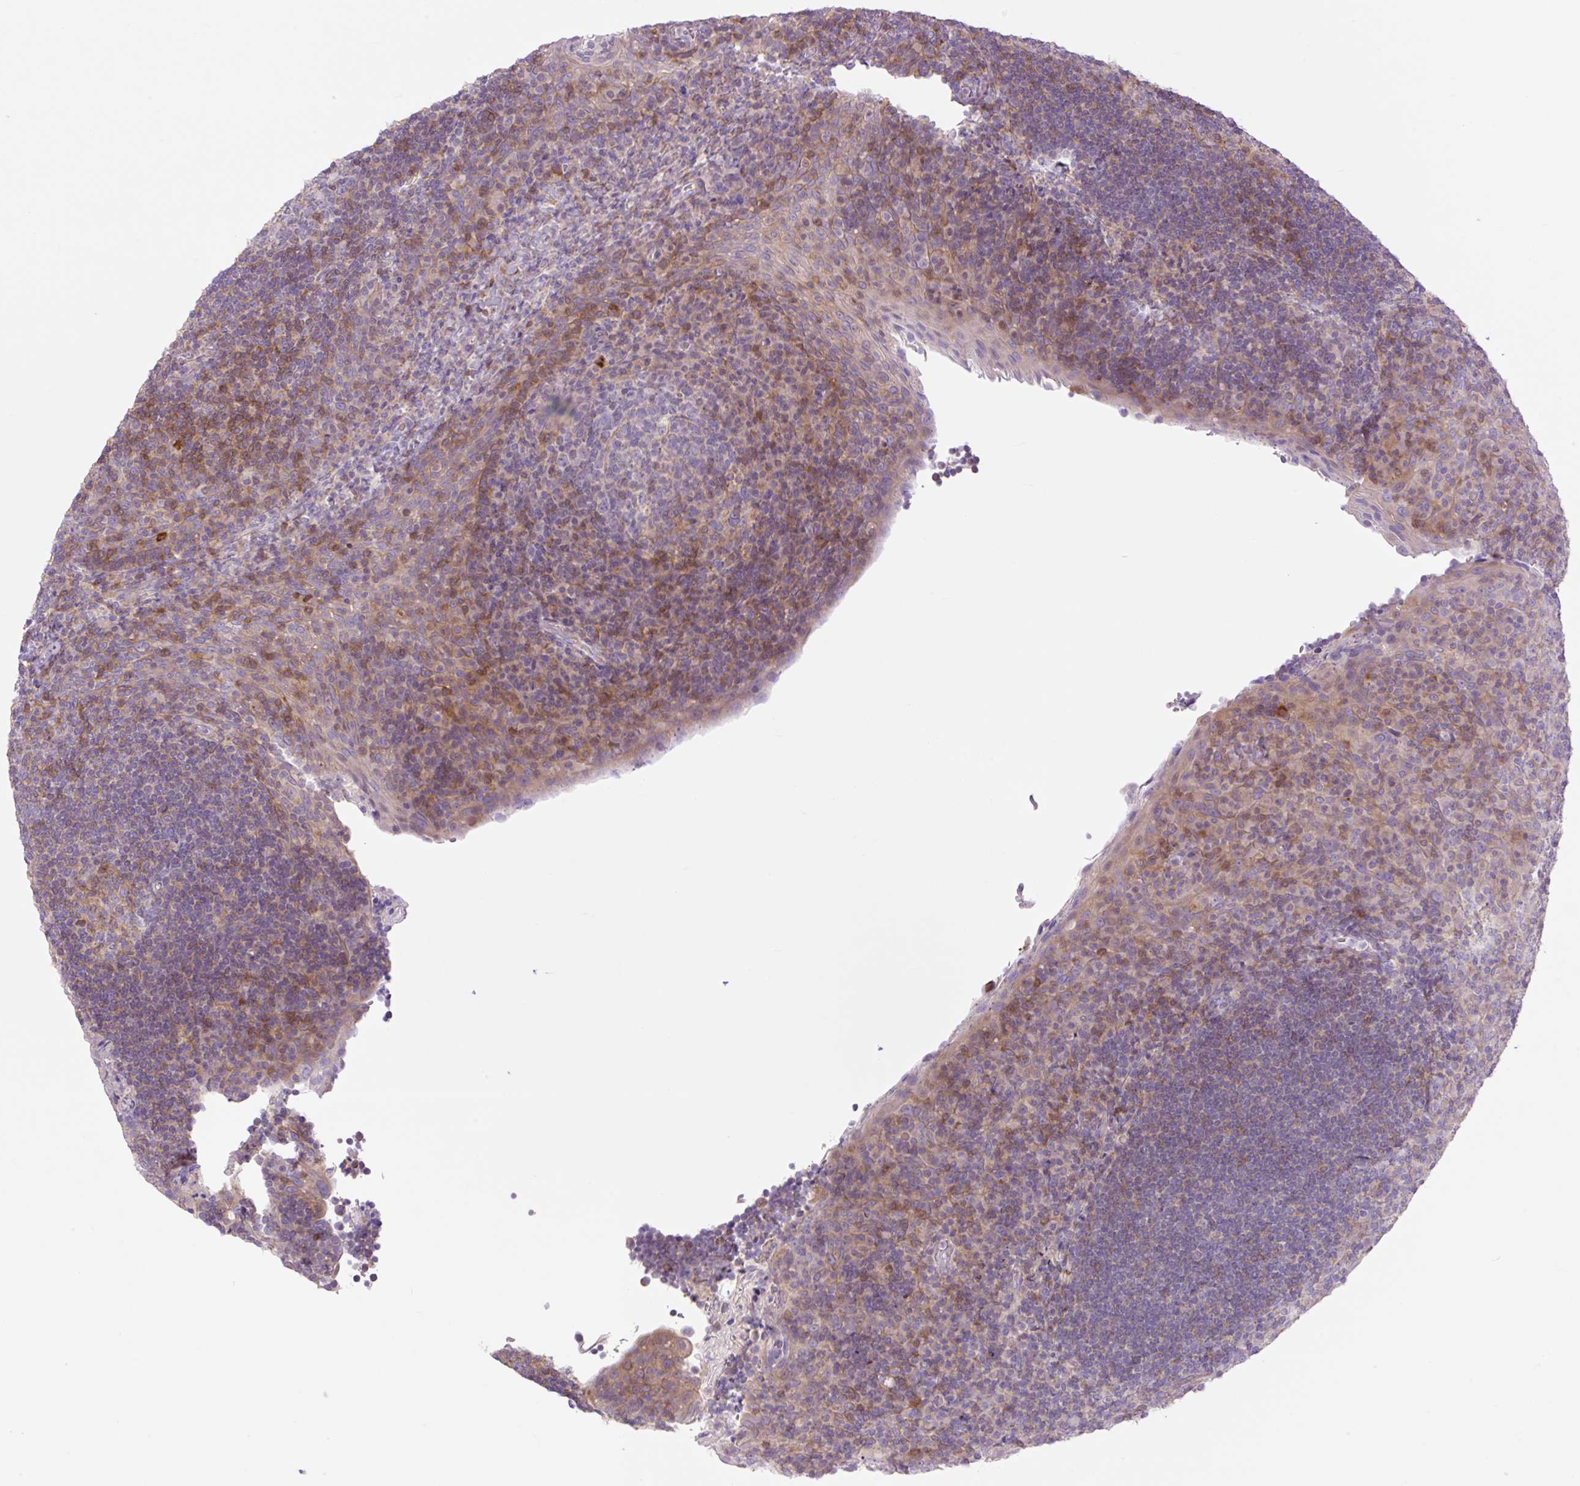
{"staining": {"intensity": "weak", "quantity": "25%-75%", "location": "cytoplasmic/membranous"}, "tissue": "tonsil", "cell_type": "Germinal center cells", "image_type": "normal", "snomed": [{"axis": "morphology", "description": "Normal tissue, NOS"}, {"axis": "topography", "description": "Tonsil"}], "caption": "Germinal center cells reveal low levels of weak cytoplasmic/membranous staining in approximately 25%-75% of cells in unremarkable tonsil.", "gene": "VPS25", "patient": {"sex": "male", "age": 17}}